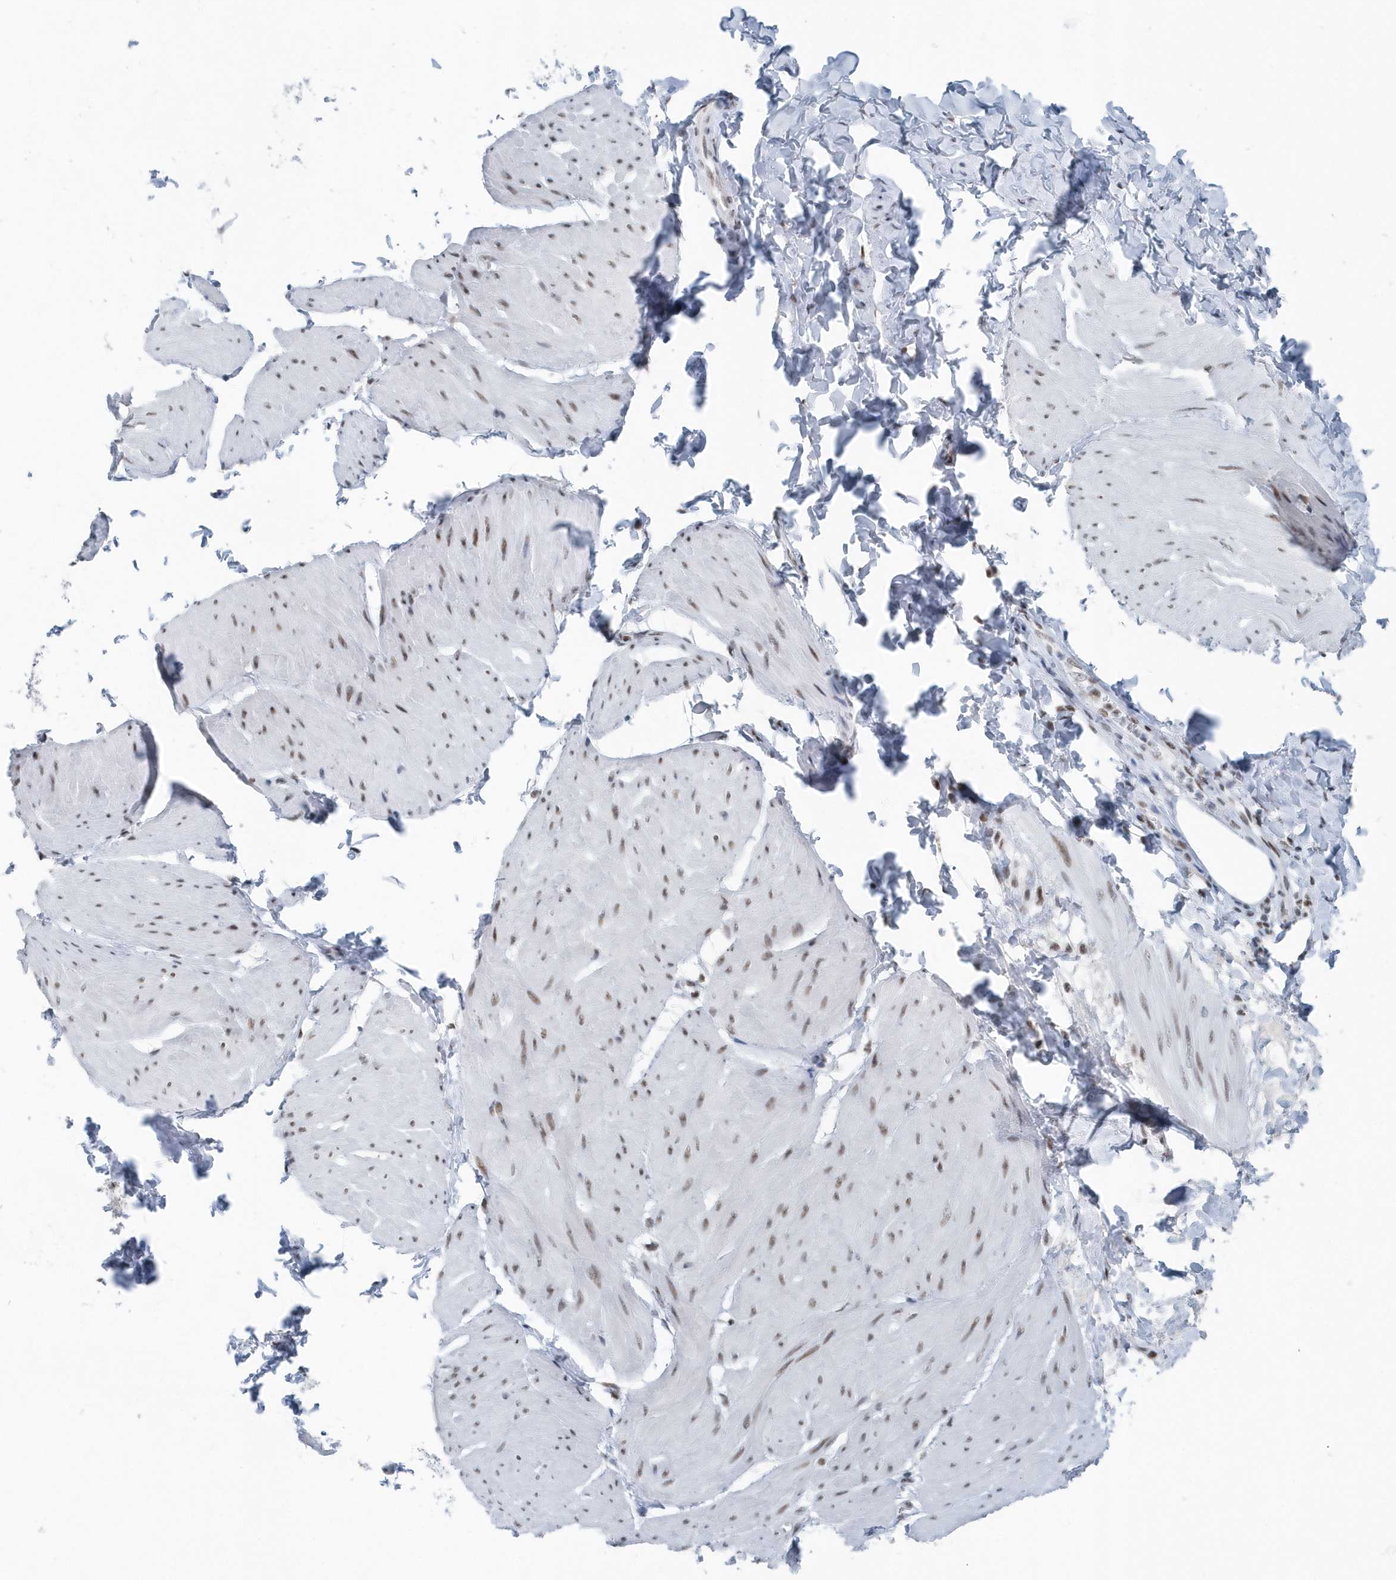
{"staining": {"intensity": "moderate", "quantity": "25%-75%", "location": "nuclear"}, "tissue": "smooth muscle", "cell_type": "Smooth muscle cells", "image_type": "normal", "snomed": [{"axis": "morphology", "description": "Urothelial carcinoma, High grade"}, {"axis": "topography", "description": "Urinary bladder"}], "caption": "High-magnification brightfield microscopy of benign smooth muscle stained with DAB (3,3'-diaminobenzidine) (brown) and counterstained with hematoxylin (blue). smooth muscle cells exhibit moderate nuclear expression is seen in about25%-75% of cells. (Stains: DAB in brown, nuclei in blue, Microscopy: brightfield microscopy at high magnification).", "gene": "FIP1L1", "patient": {"sex": "male", "age": 46}}